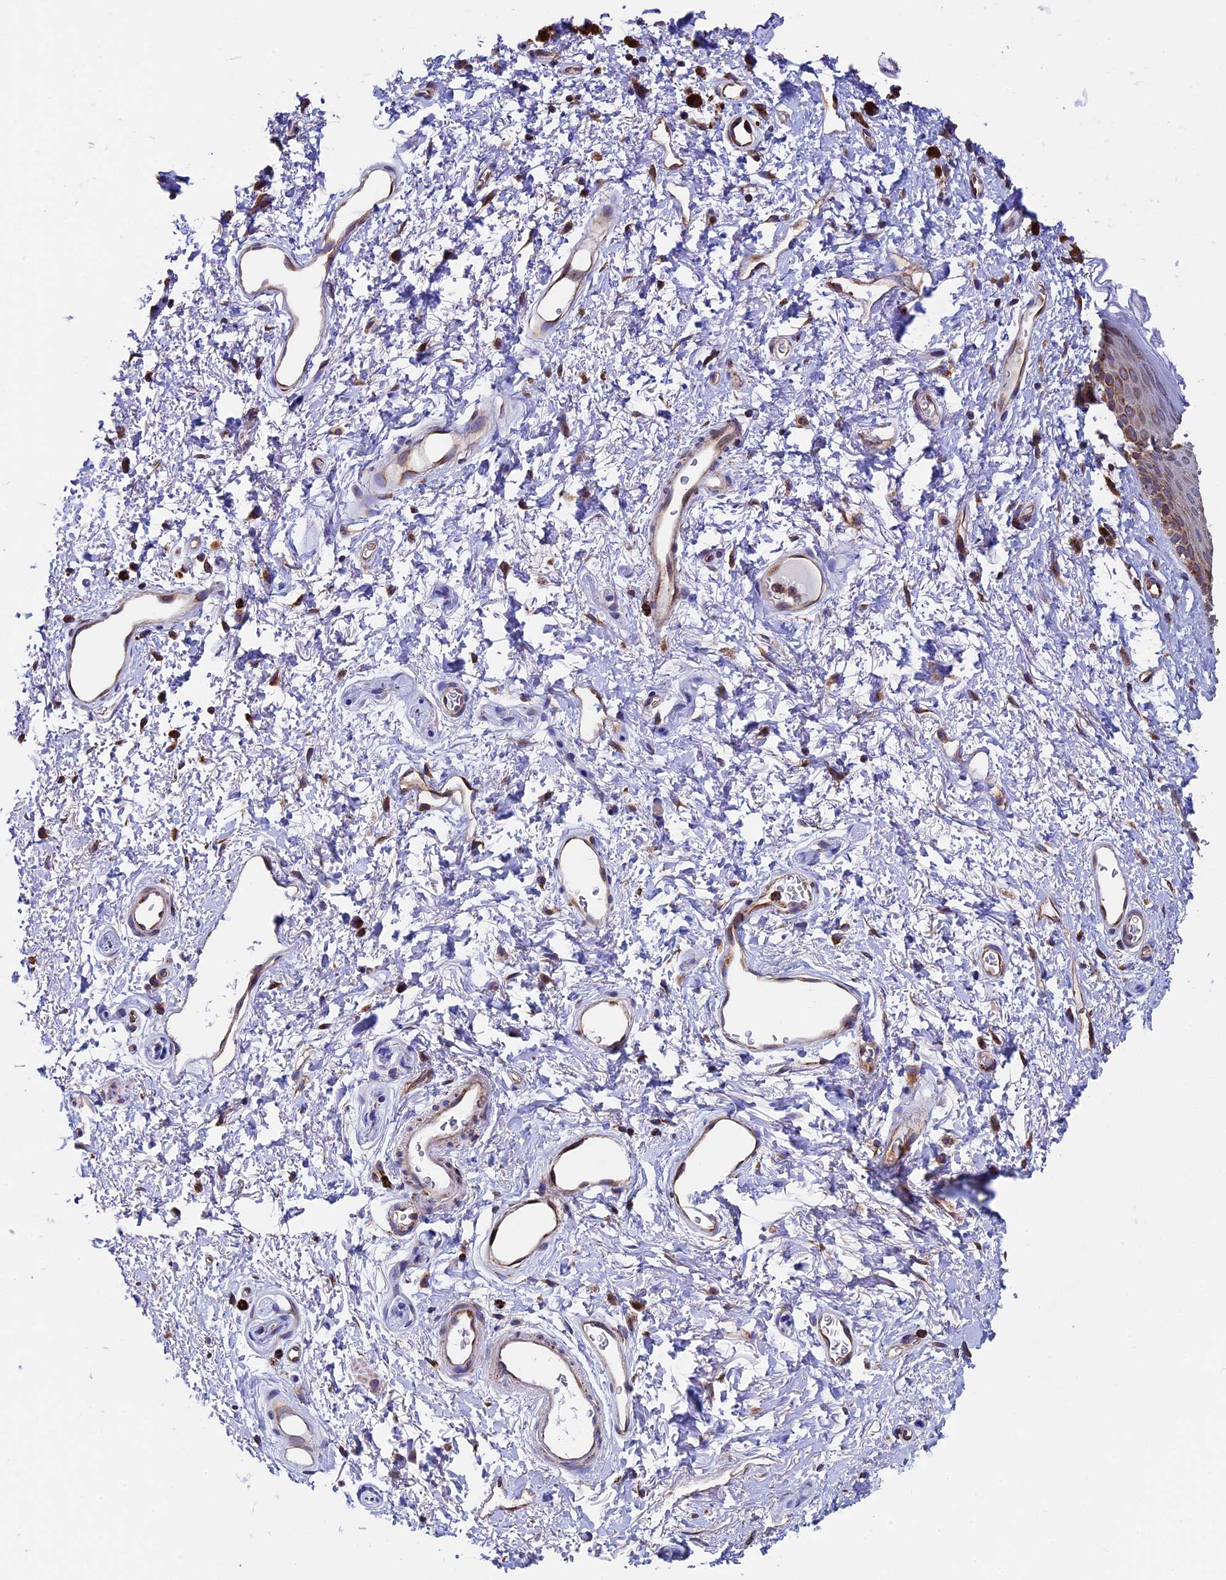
{"staining": {"intensity": "strong", "quantity": ">75%", "location": "cytoplasmic/membranous"}, "tissue": "skin", "cell_type": "Epidermal cells", "image_type": "normal", "snomed": [{"axis": "morphology", "description": "Normal tissue, NOS"}, {"axis": "topography", "description": "Anal"}], "caption": "Skin stained for a protein reveals strong cytoplasmic/membranous positivity in epidermal cells. Nuclei are stained in blue.", "gene": "SLC9A5", "patient": {"sex": "female", "age": 46}}